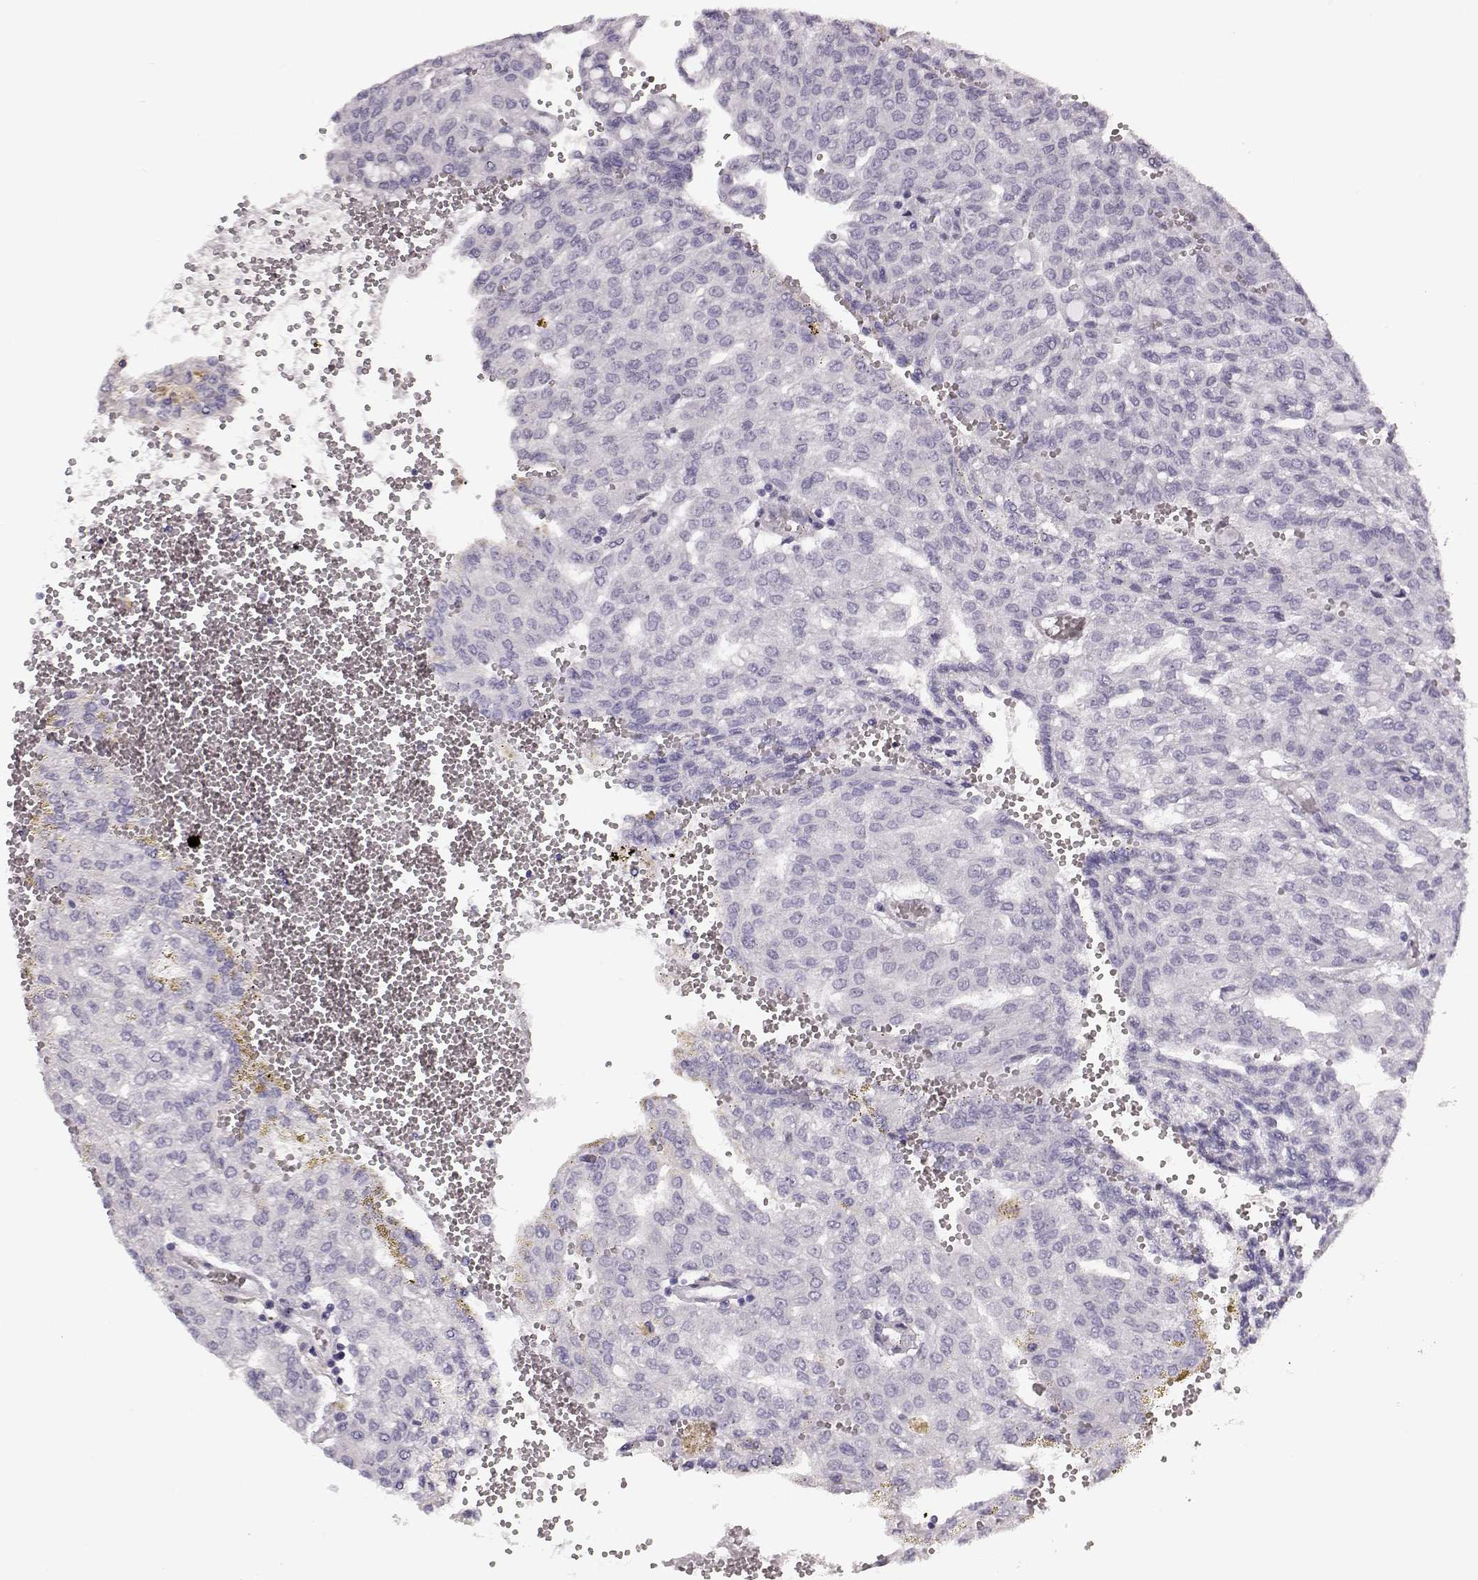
{"staining": {"intensity": "negative", "quantity": "none", "location": "none"}, "tissue": "renal cancer", "cell_type": "Tumor cells", "image_type": "cancer", "snomed": [{"axis": "morphology", "description": "Adenocarcinoma, NOS"}, {"axis": "topography", "description": "Kidney"}], "caption": "This is a micrograph of immunohistochemistry staining of renal cancer (adenocarcinoma), which shows no positivity in tumor cells.", "gene": "NPTXR", "patient": {"sex": "male", "age": 63}}